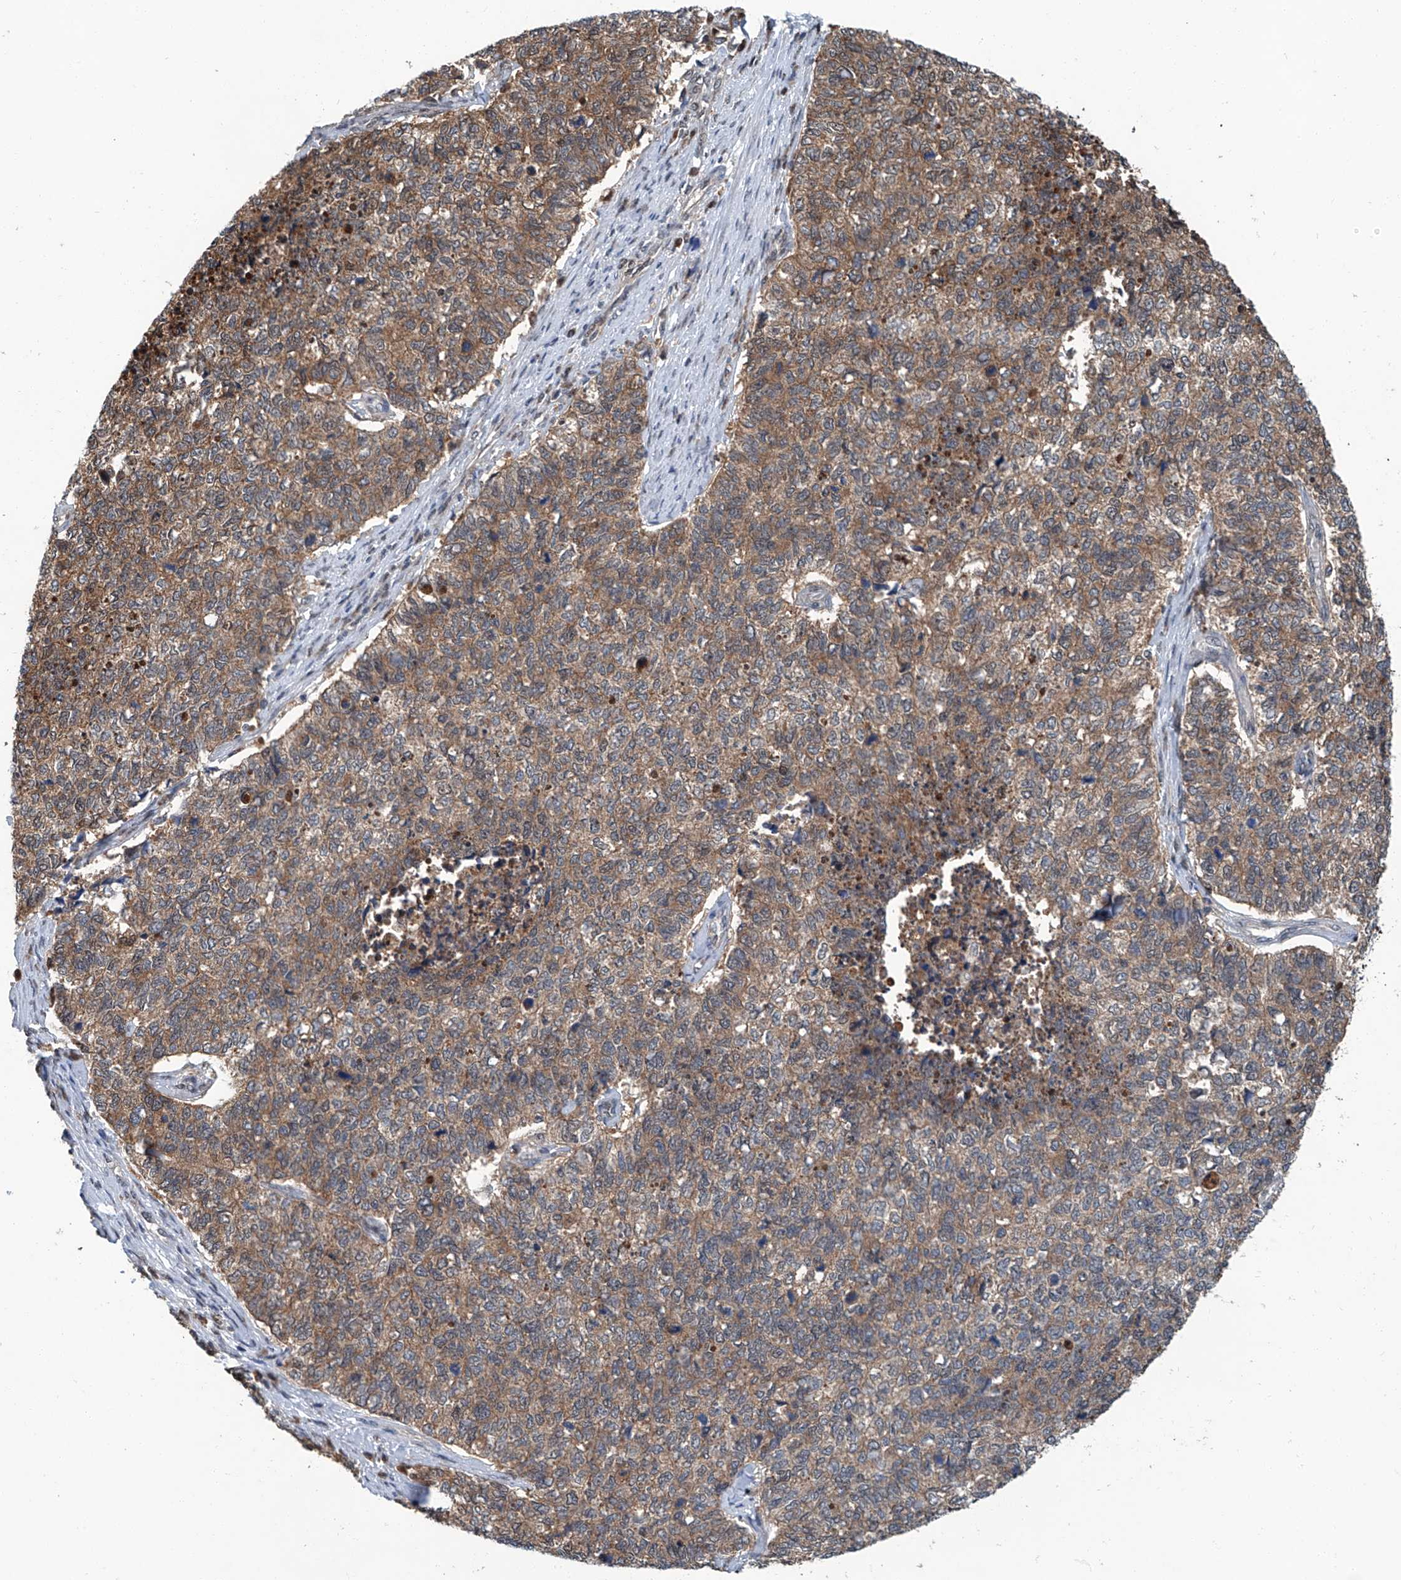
{"staining": {"intensity": "moderate", "quantity": ">75%", "location": "cytoplasmic/membranous"}, "tissue": "cervical cancer", "cell_type": "Tumor cells", "image_type": "cancer", "snomed": [{"axis": "morphology", "description": "Squamous cell carcinoma, NOS"}, {"axis": "topography", "description": "Cervix"}], "caption": "Cervical cancer stained with IHC exhibits moderate cytoplasmic/membranous expression in about >75% of tumor cells.", "gene": "CLK1", "patient": {"sex": "female", "age": 63}}